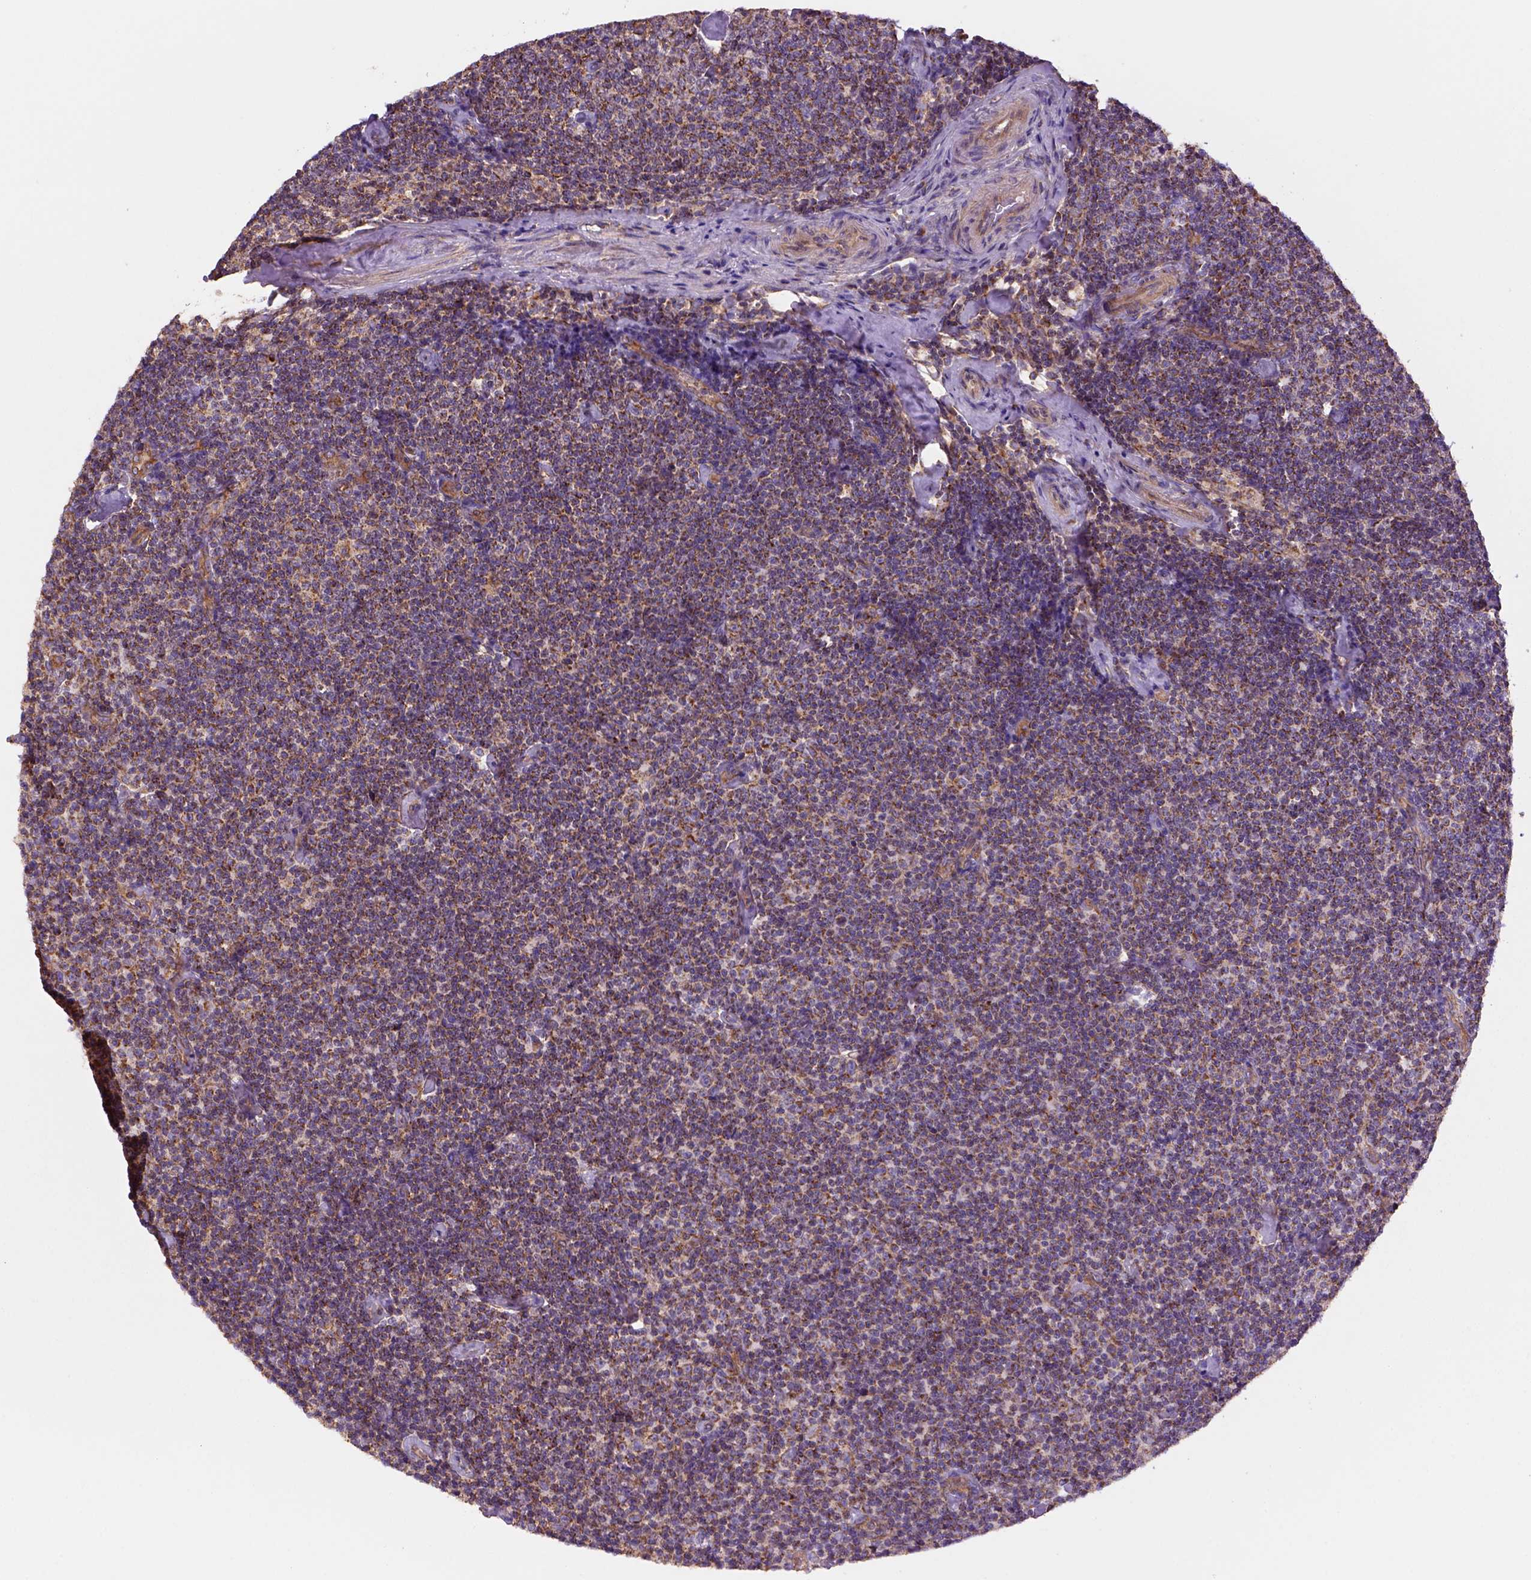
{"staining": {"intensity": "moderate", "quantity": "25%-75%", "location": "cytoplasmic/membranous"}, "tissue": "lymphoma", "cell_type": "Tumor cells", "image_type": "cancer", "snomed": [{"axis": "morphology", "description": "Malignant lymphoma, non-Hodgkin's type, Low grade"}, {"axis": "topography", "description": "Lymph node"}], "caption": "Malignant lymphoma, non-Hodgkin's type (low-grade) stained with immunohistochemistry (IHC) displays moderate cytoplasmic/membranous staining in about 25%-75% of tumor cells.", "gene": "WARS2", "patient": {"sex": "male", "age": 81}}